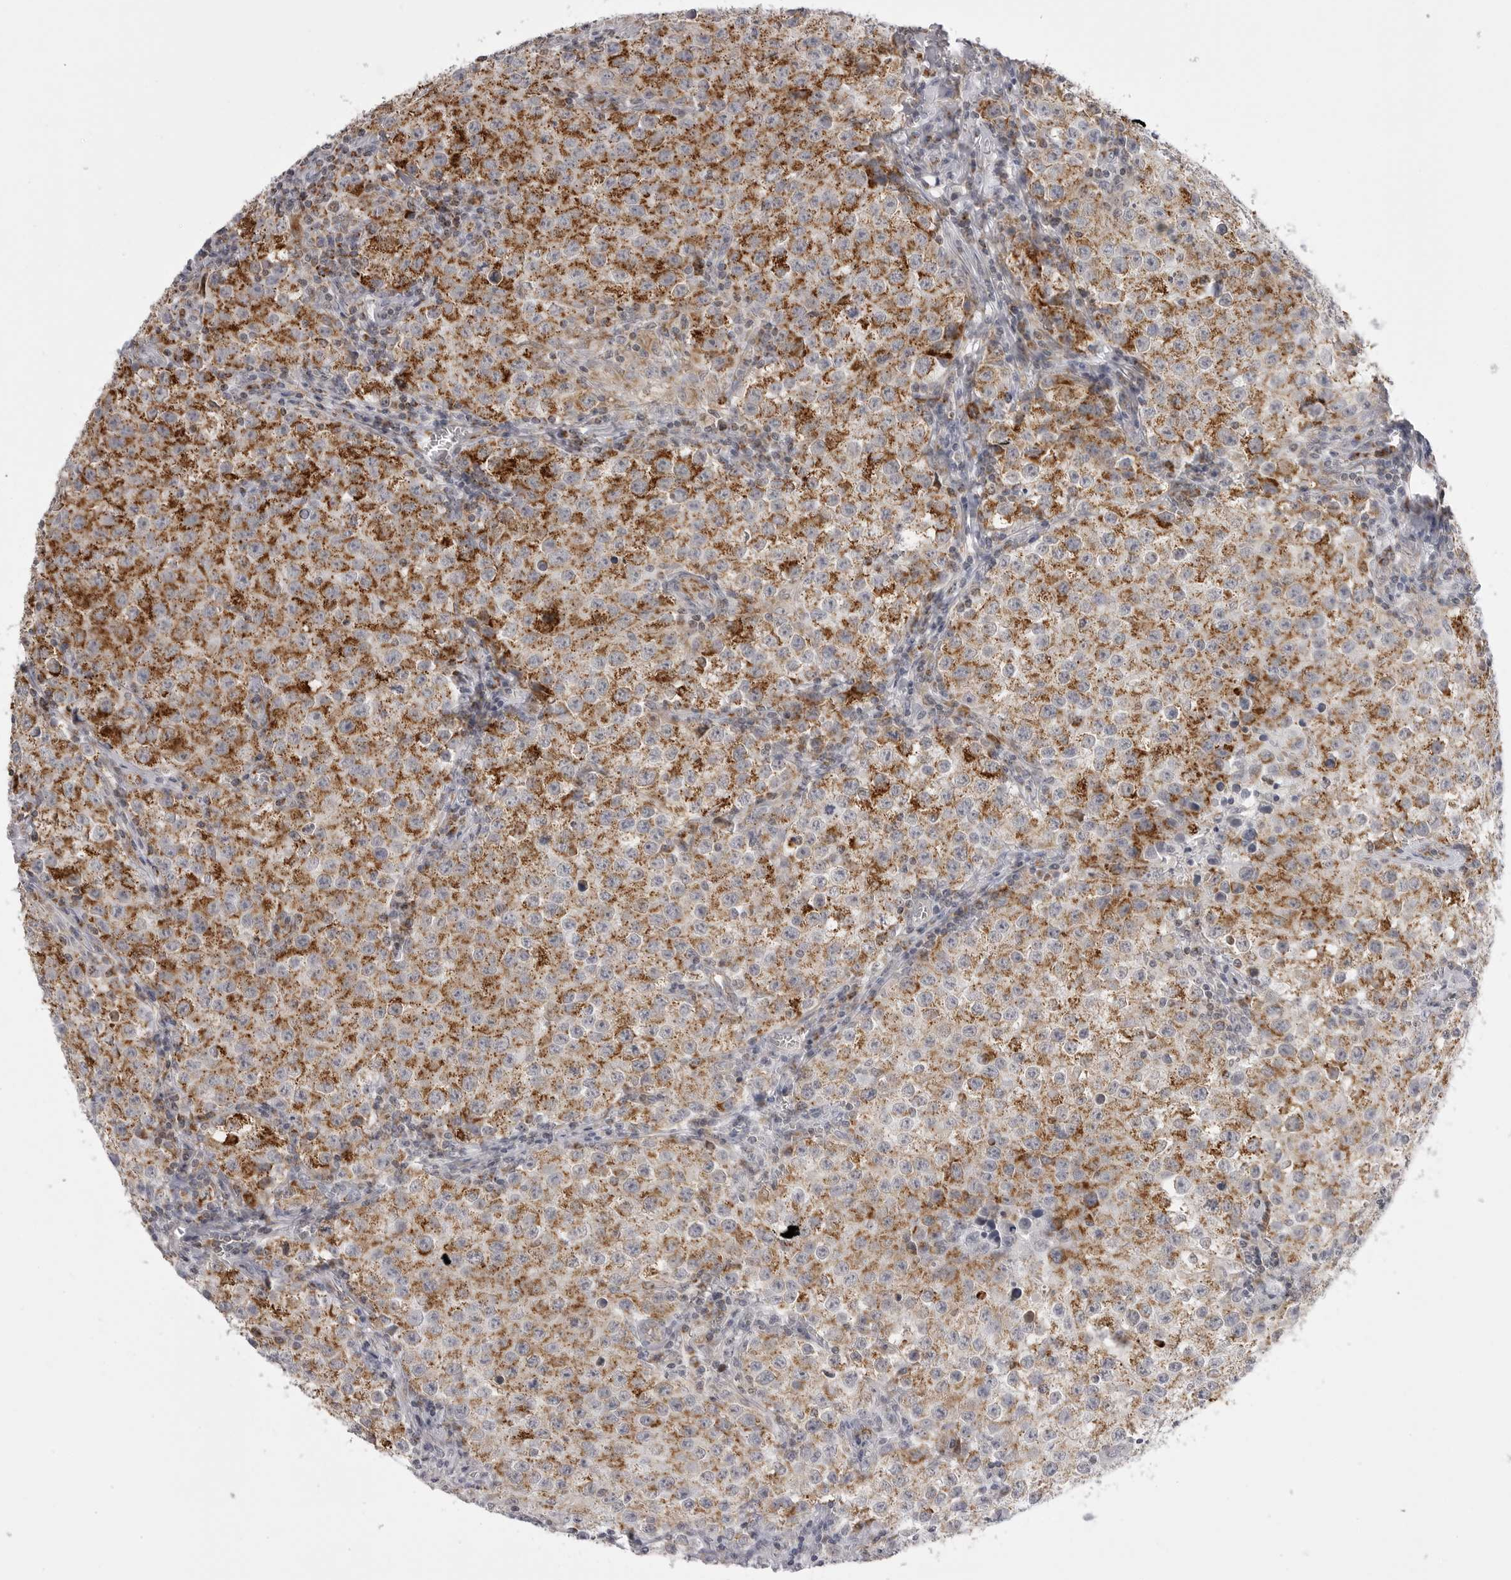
{"staining": {"intensity": "strong", "quantity": ">75%", "location": "cytoplasmic/membranous"}, "tissue": "testis cancer", "cell_type": "Tumor cells", "image_type": "cancer", "snomed": [{"axis": "morphology", "description": "Seminoma, NOS"}, {"axis": "morphology", "description": "Carcinoma, Embryonal, NOS"}, {"axis": "topography", "description": "Testis"}], "caption": "Testis cancer stained with DAB IHC demonstrates high levels of strong cytoplasmic/membranous staining in about >75% of tumor cells.", "gene": "TUFM", "patient": {"sex": "male", "age": 43}}